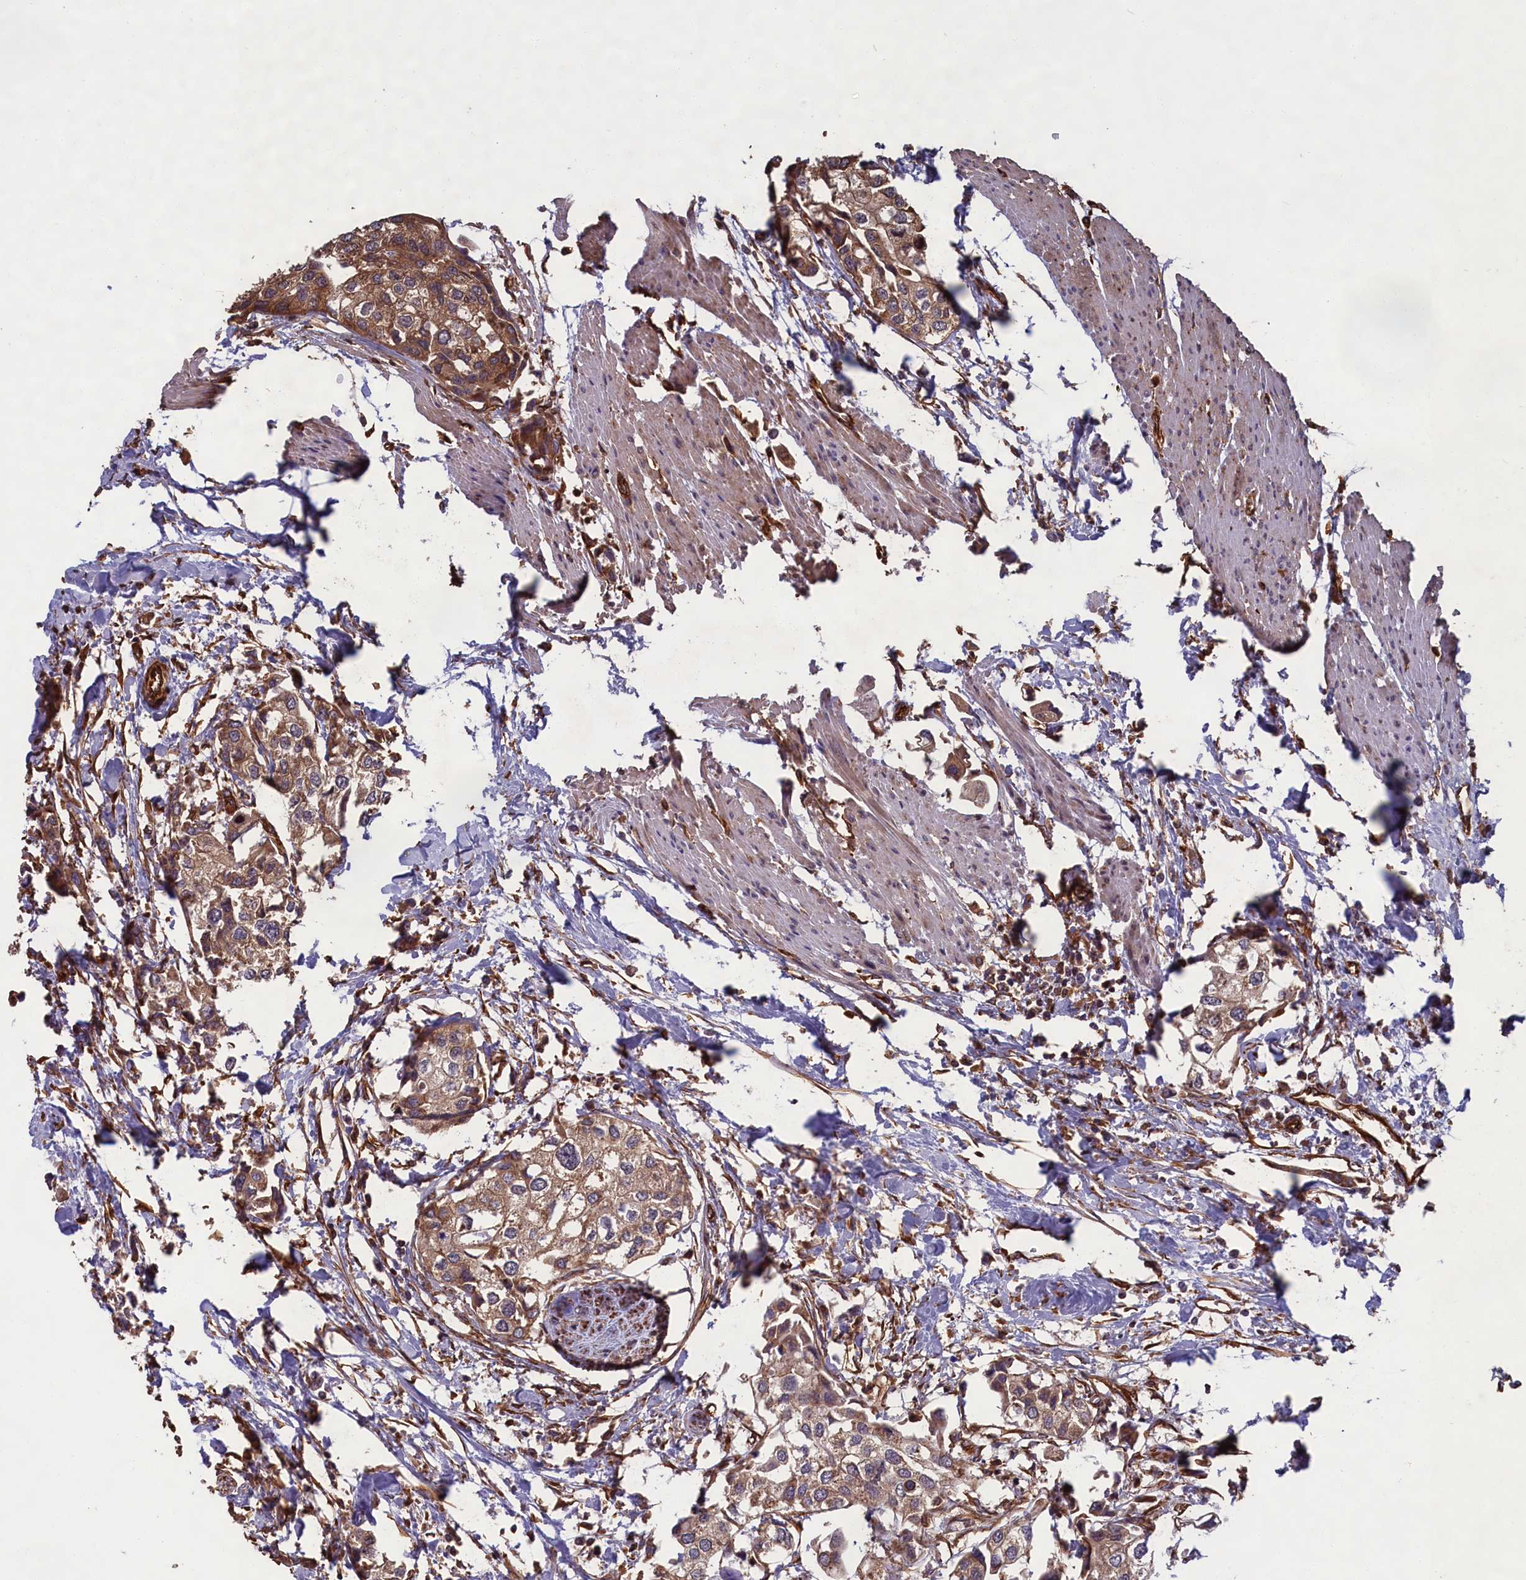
{"staining": {"intensity": "moderate", "quantity": "25%-75%", "location": "cytoplasmic/membranous"}, "tissue": "urothelial cancer", "cell_type": "Tumor cells", "image_type": "cancer", "snomed": [{"axis": "morphology", "description": "Urothelial carcinoma, High grade"}, {"axis": "topography", "description": "Urinary bladder"}], "caption": "Urothelial cancer stained with DAB immunohistochemistry displays medium levels of moderate cytoplasmic/membranous positivity in approximately 25%-75% of tumor cells.", "gene": "CCDC124", "patient": {"sex": "male", "age": 64}}